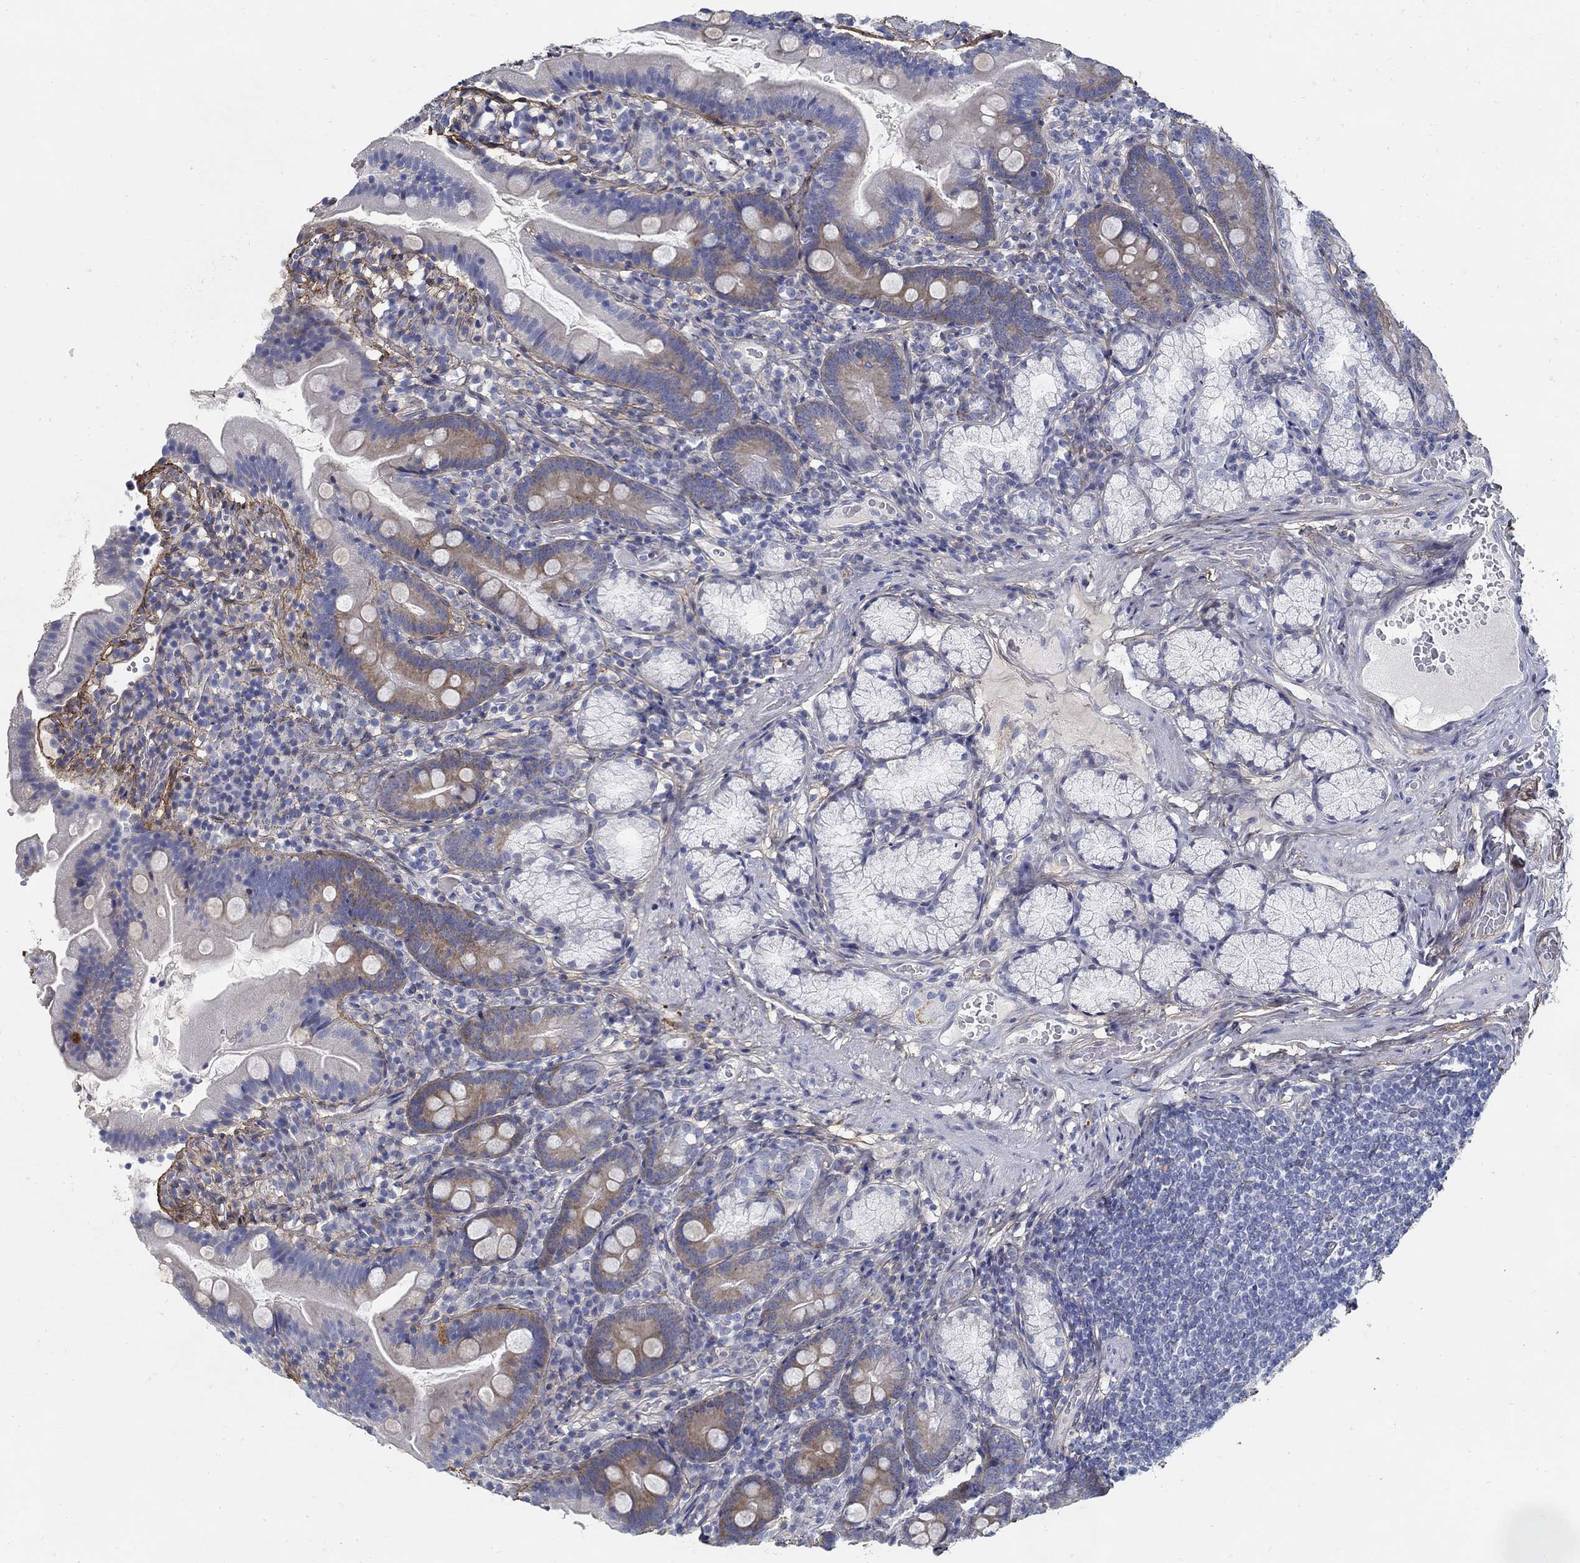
{"staining": {"intensity": "moderate", "quantity": "25%-75%", "location": "cytoplasmic/membranous"}, "tissue": "duodenum", "cell_type": "Glandular cells", "image_type": "normal", "snomed": [{"axis": "morphology", "description": "Normal tissue, NOS"}, {"axis": "topography", "description": "Duodenum"}], "caption": "DAB (3,3'-diaminobenzidine) immunohistochemical staining of benign human duodenum reveals moderate cytoplasmic/membranous protein positivity in approximately 25%-75% of glandular cells. (brown staining indicates protein expression, while blue staining denotes nuclei).", "gene": "TGFBI", "patient": {"sex": "female", "age": 67}}